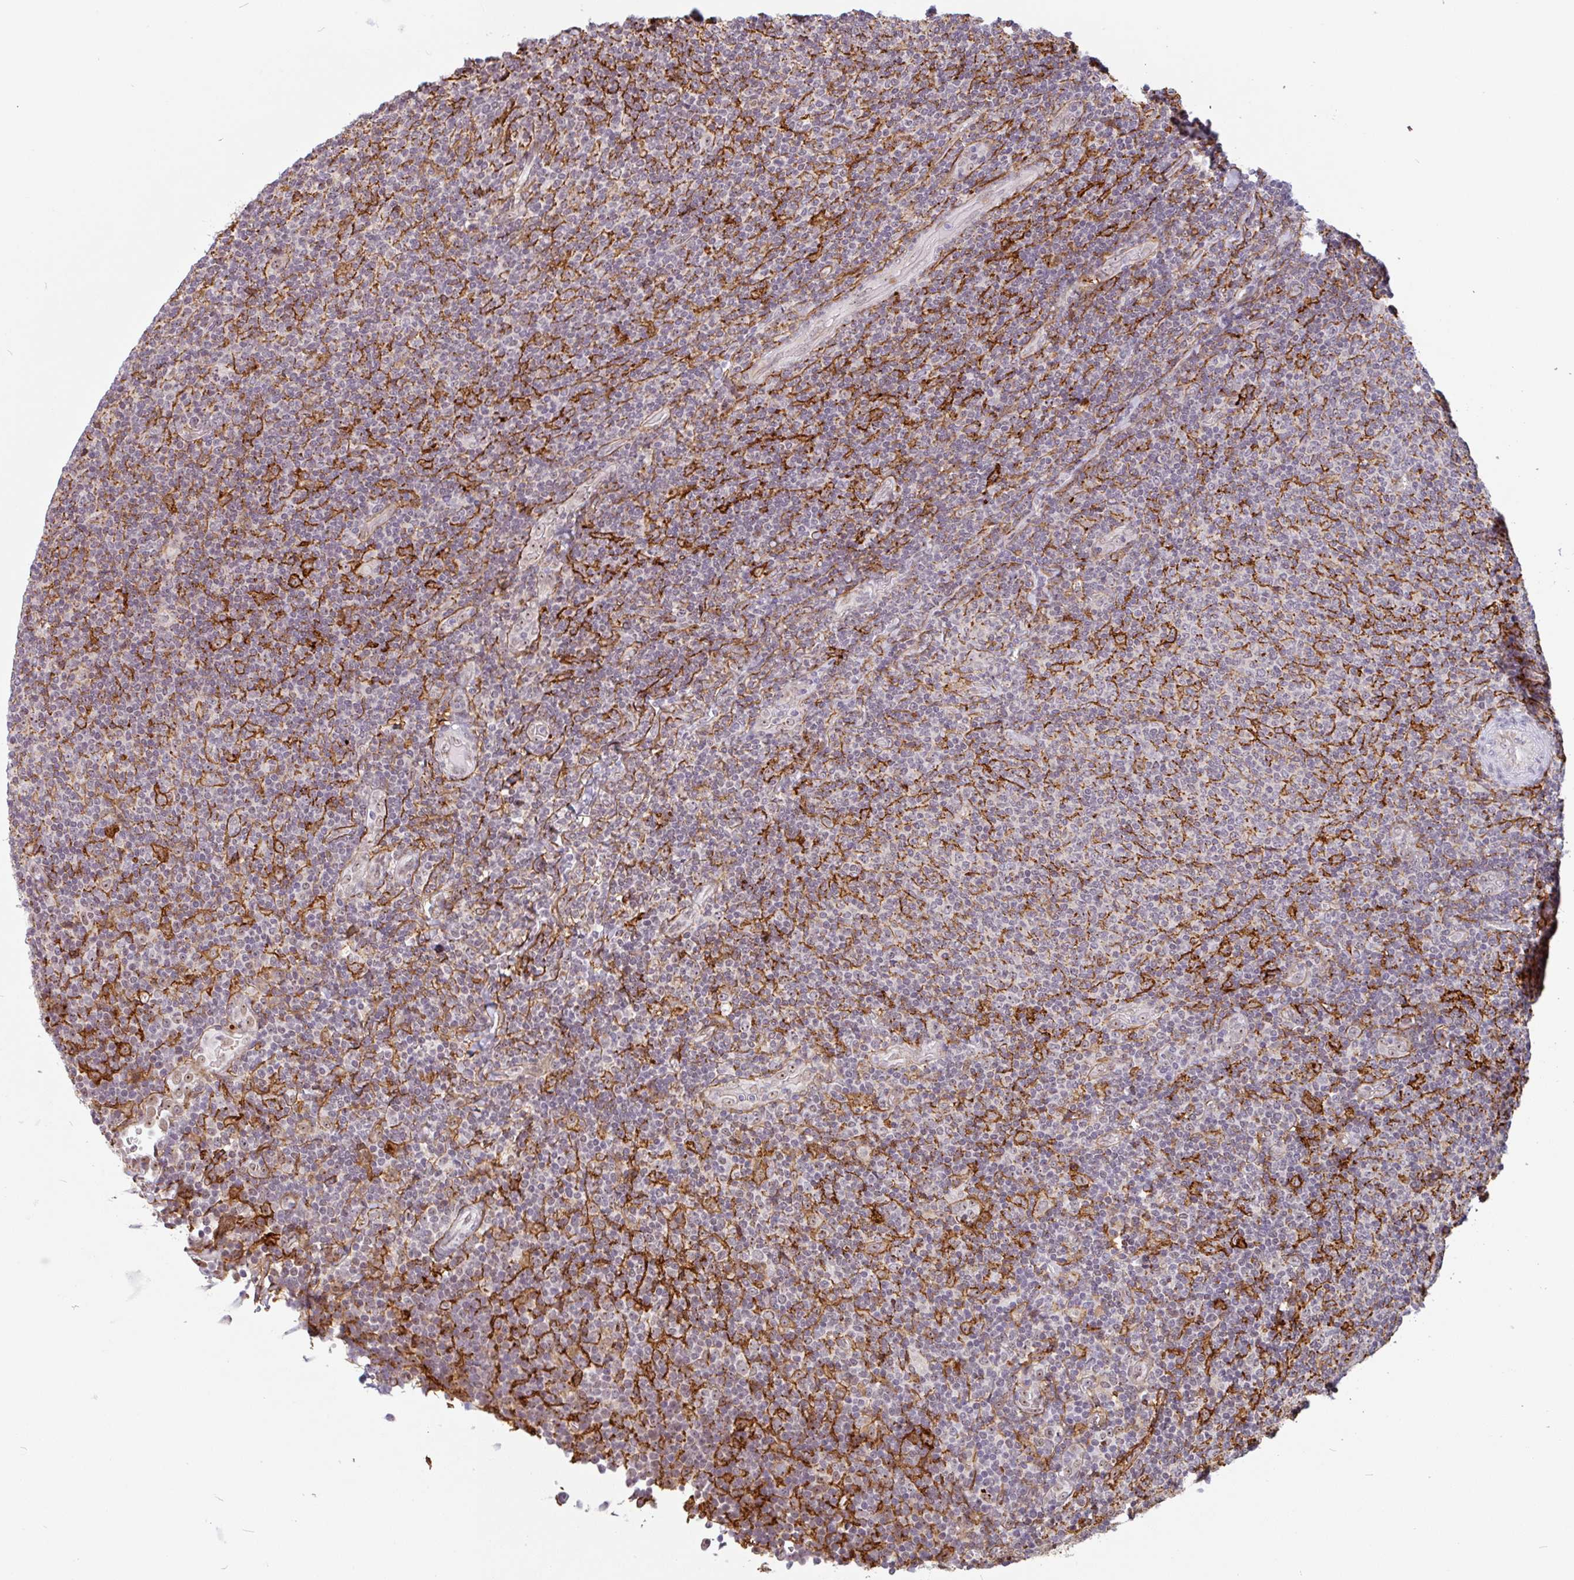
{"staining": {"intensity": "negative", "quantity": "none", "location": "none"}, "tissue": "lymphoma", "cell_type": "Tumor cells", "image_type": "cancer", "snomed": [{"axis": "morphology", "description": "Malignant lymphoma, non-Hodgkin's type, Low grade"}, {"axis": "topography", "description": "Lymph node"}], "caption": "Histopathology image shows no protein positivity in tumor cells of low-grade malignant lymphoma, non-Hodgkin's type tissue.", "gene": "TMEM119", "patient": {"sex": "male", "age": 52}}